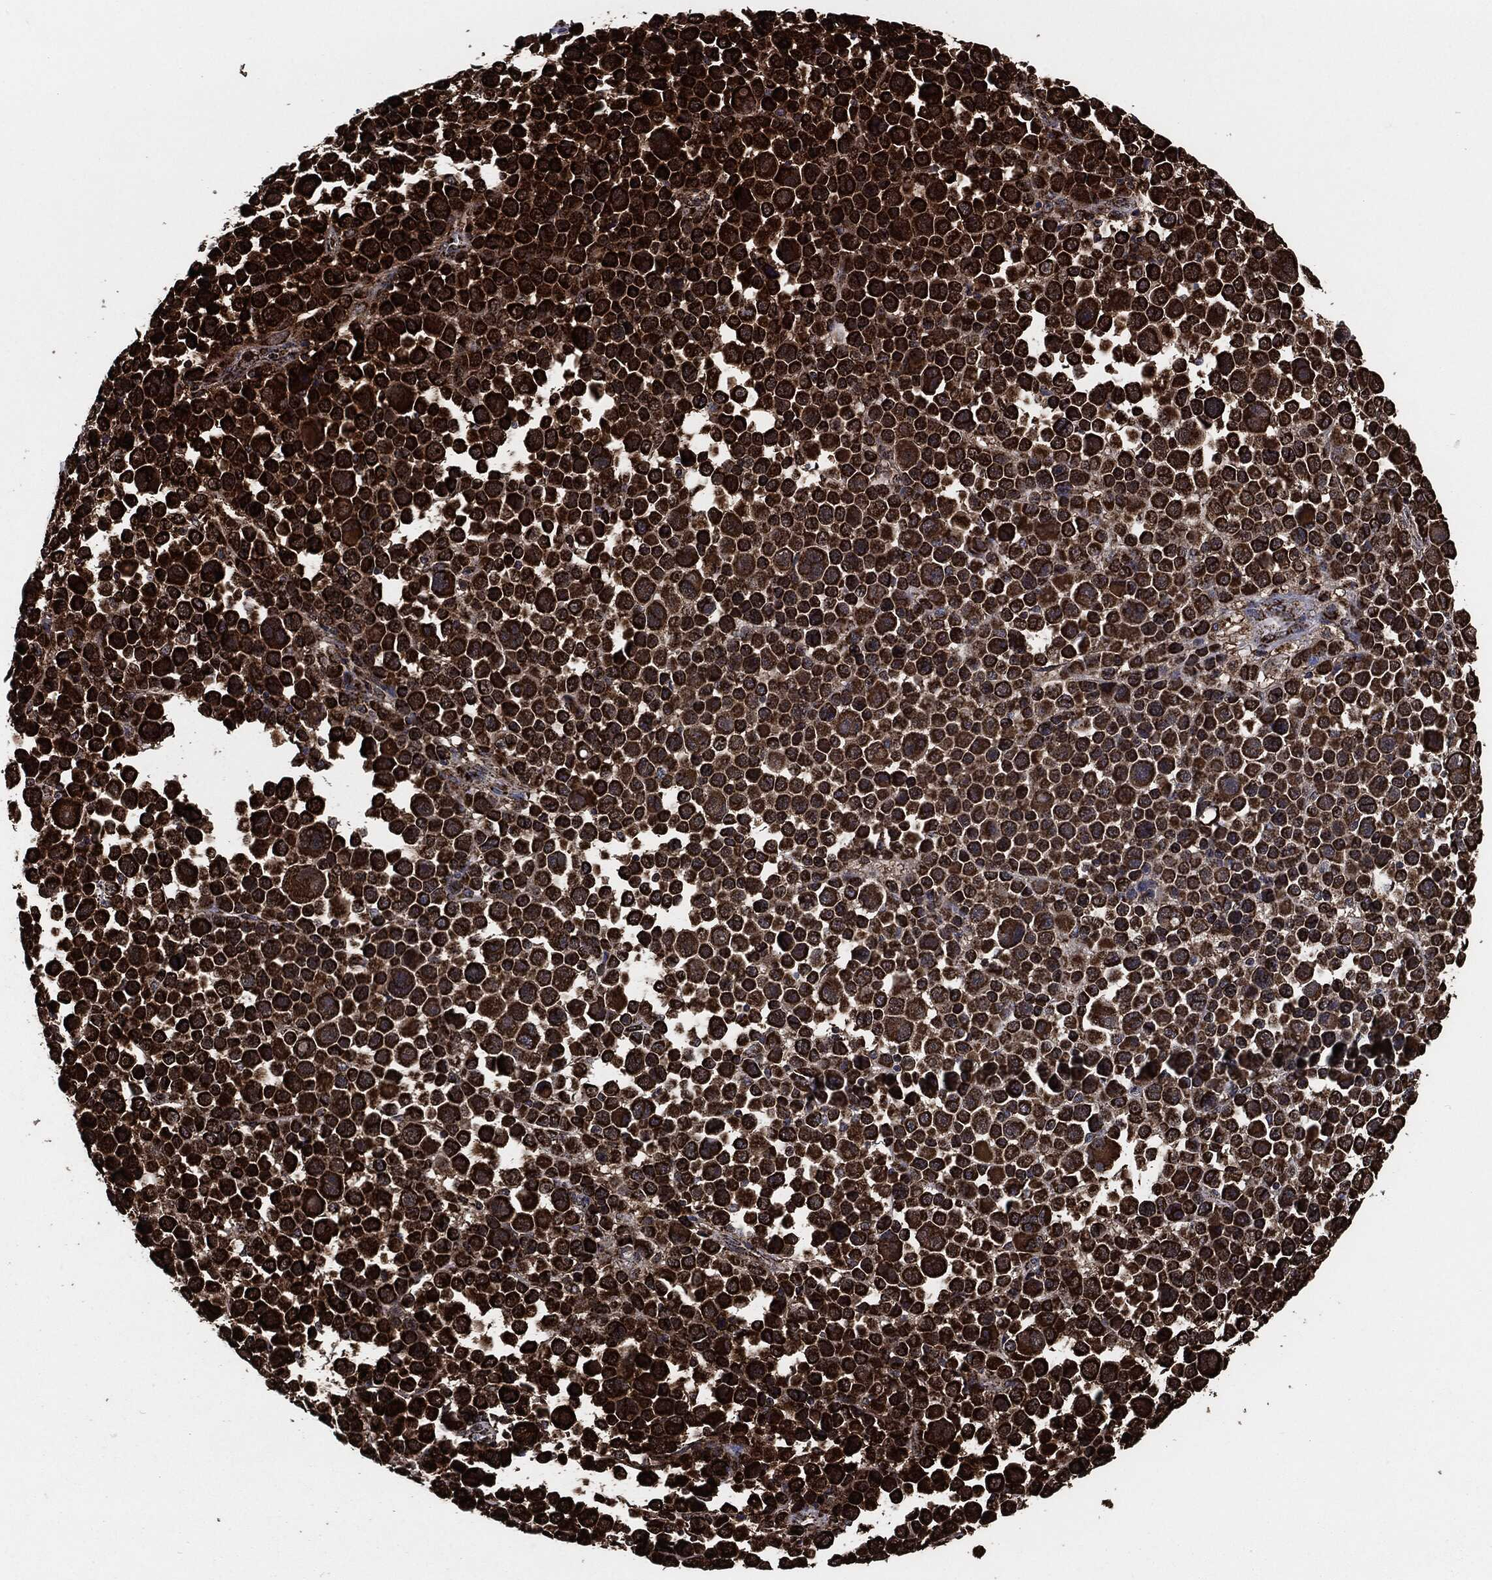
{"staining": {"intensity": "strong", "quantity": ">75%", "location": "cytoplasmic/membranous"}, "tissue": "melanoma", "cell_type": "Tumor cells", "image_type": "cancer", "snomed": [{"axis": "morphology", "description": "Malignant melanoma, NOS"}, {"axis": "topography", "description": "Skin"}], "caption": "An immunohistochemistry (IHC) image of tumor tissue is shown. Protein staining in brown labels strong cytoplasmic/membranous positivity in malignant melanoma within tumor cells.", "gene": "FH", "patient": {"sex": "female", "age": 57}}